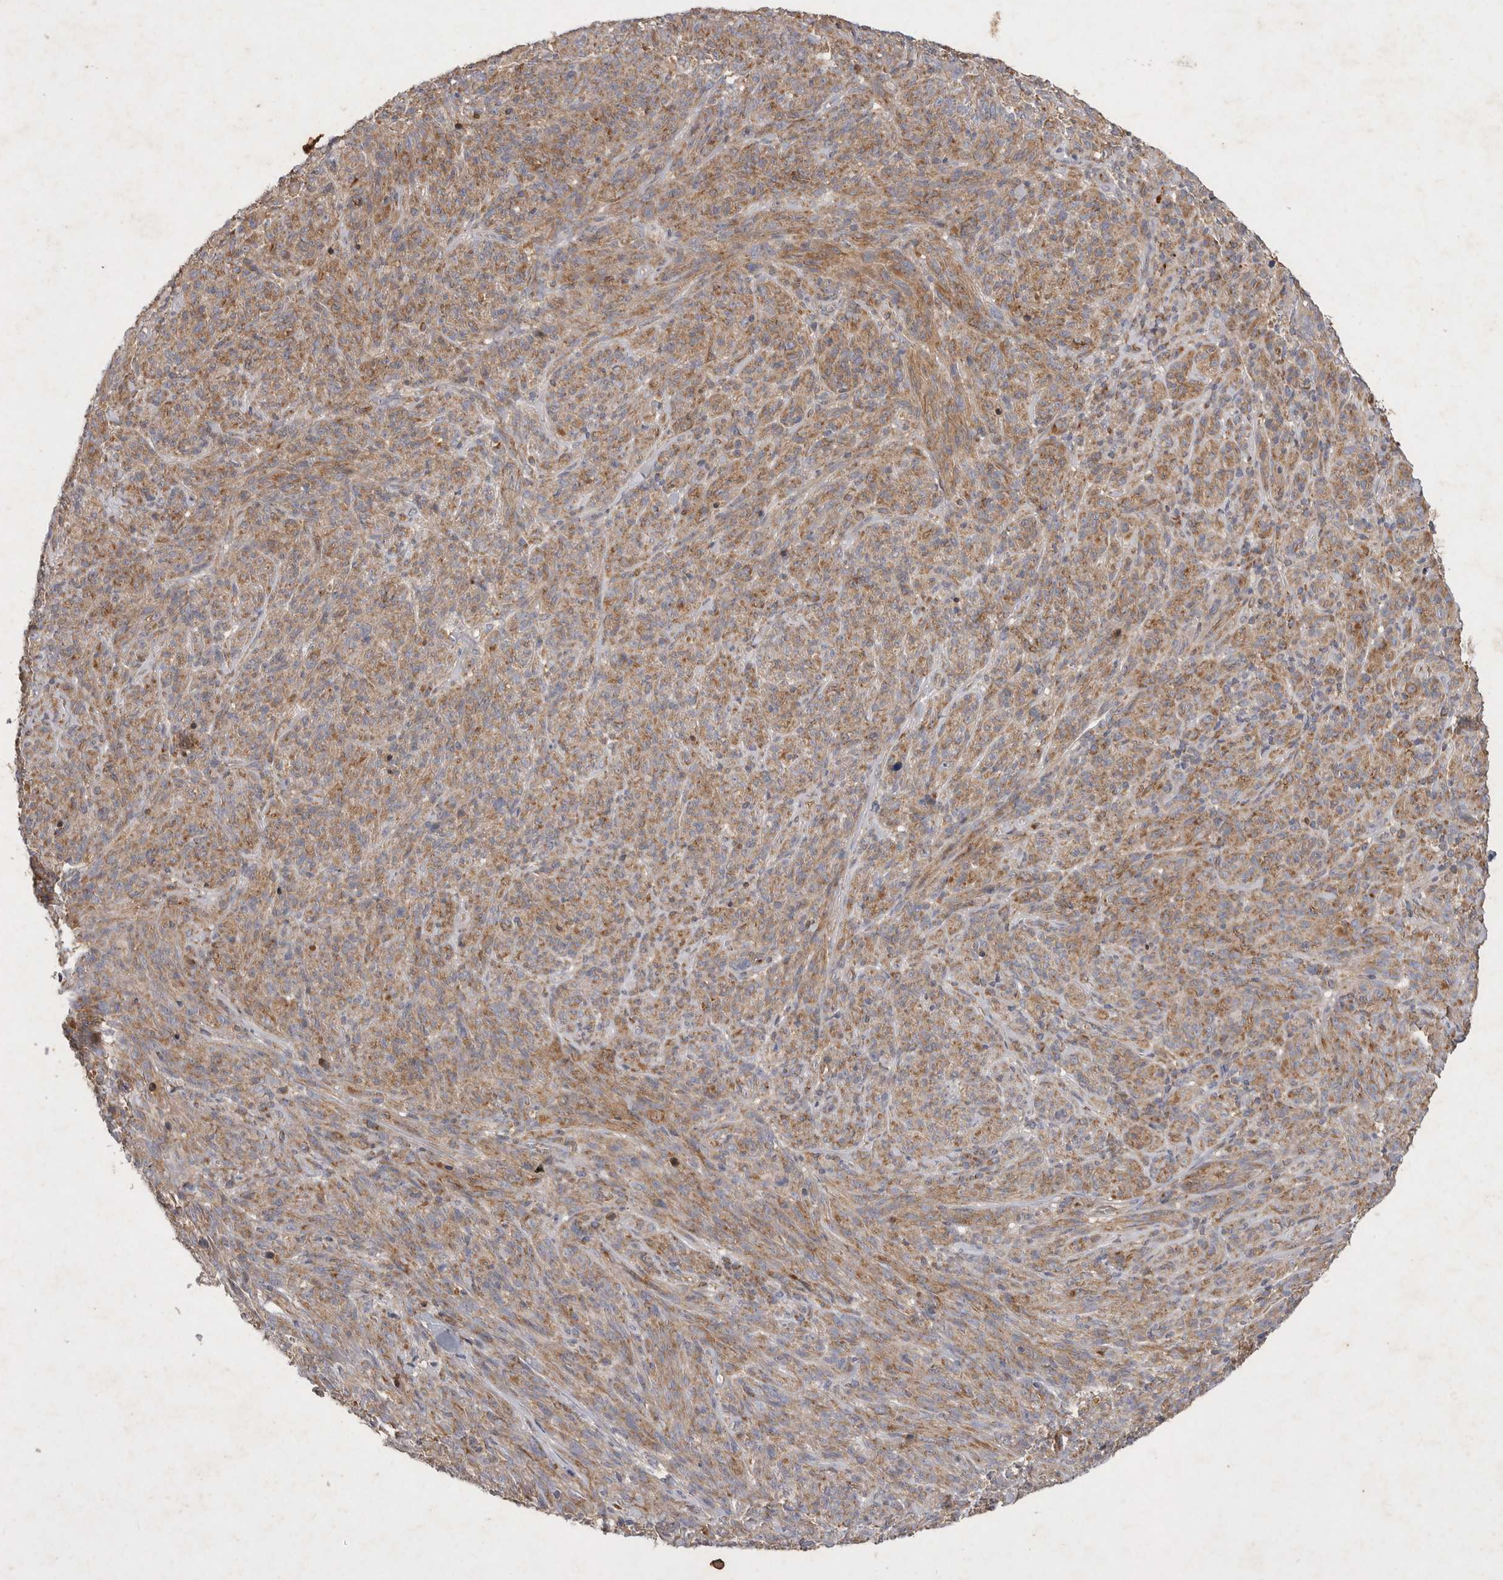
{"staining": {"intensity": "moderate", "quantity": ">75%", "location": "cytoplasmic/membranous"}, "tissue": "melanoma", "cell_type": "Tumor cells", "image_type": "cancer", "snomed": [{"axis": "morphology", "description": "Malignant melanoma, NOS"}, {"axis": "topography", "description": "Skin of head"}], "caption": "Malignant melanoma tissue exhibits moderate cytoplasmic/membranous positivity in about >75% of tumor cells, visualized by immunohistochemistry.", "gene": "MRPL41", "patient": {"sex": "male", "age": 96}}